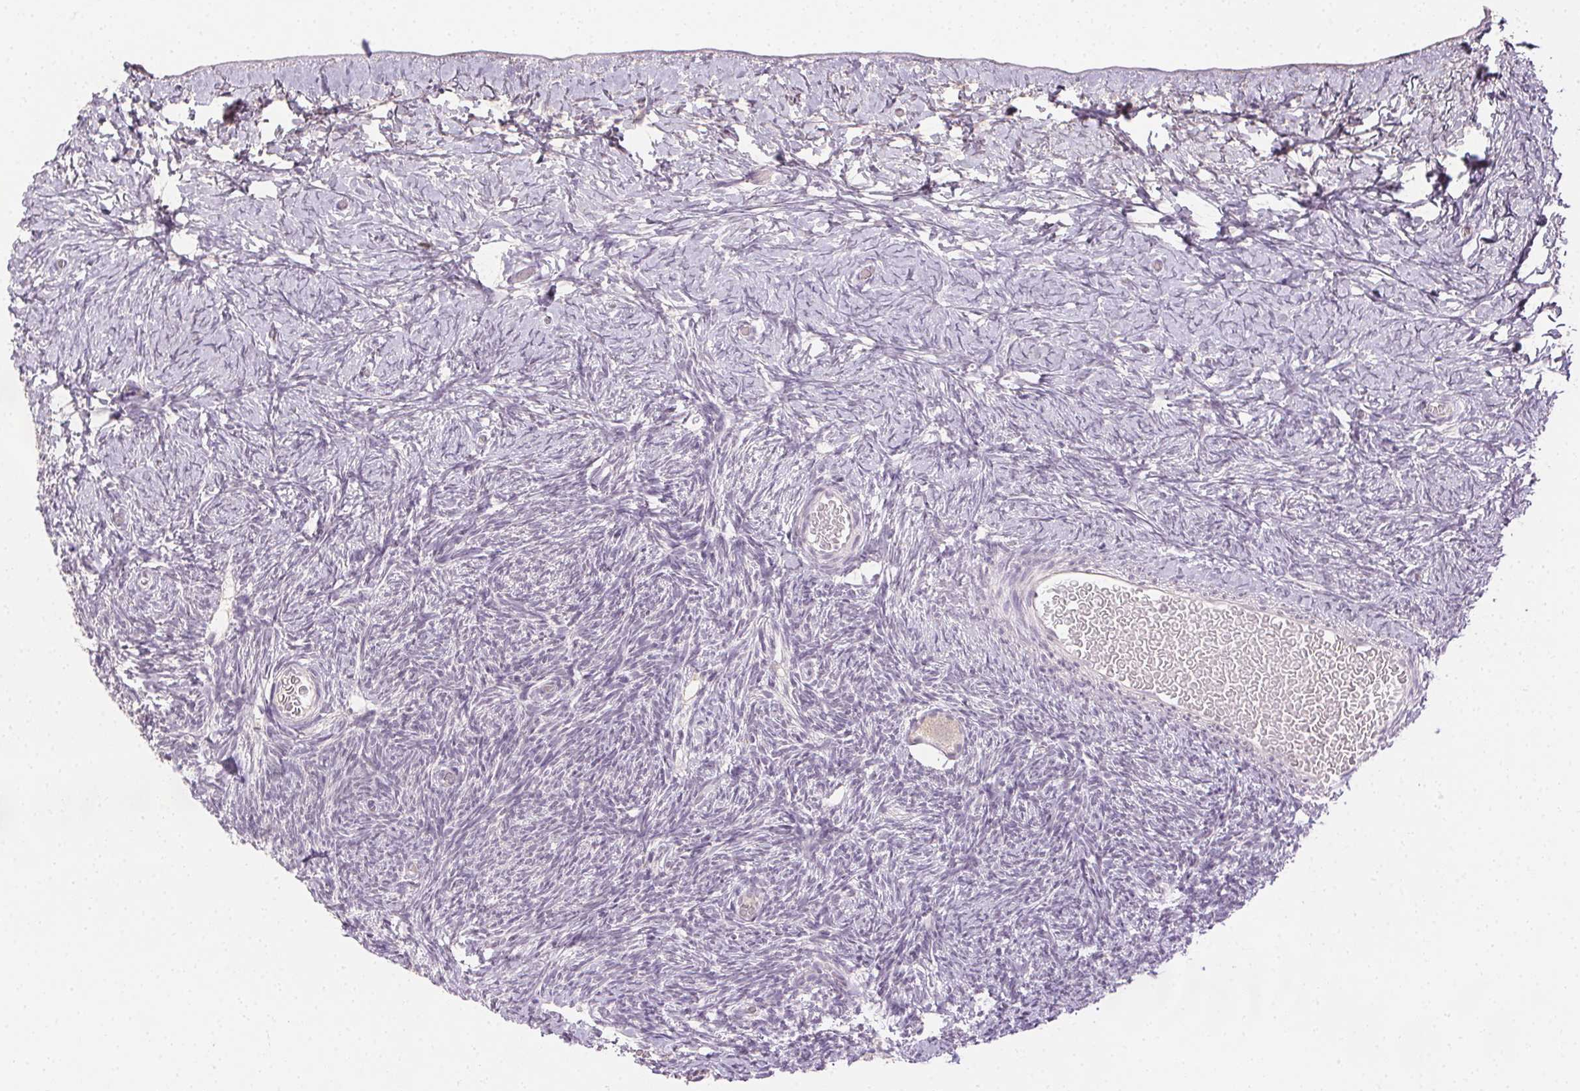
{"staining": {"intensity": "weak", "quantity": ">75%", "location": "nuclear"}, "tissue": "ovary", "cell_type": "Follicle cells", "image_type": "normal", "snomed": [{"axis": "morphology", "description": "Normal tissue, NOS"}, {"axis": "topography", "description": "Ovary"}], "caption": "Immunohistochemical staining of benign human ovary shows low levels of weak nuclear positivity in approximately >75% of follicle cells. The protein of interest is stained brown, and the nuclei are stained in blue (DAB IHC with brightfield microscopy, high magnification).", "gene": "ANLN", "patient": {"sex": "female", "age": 39}}